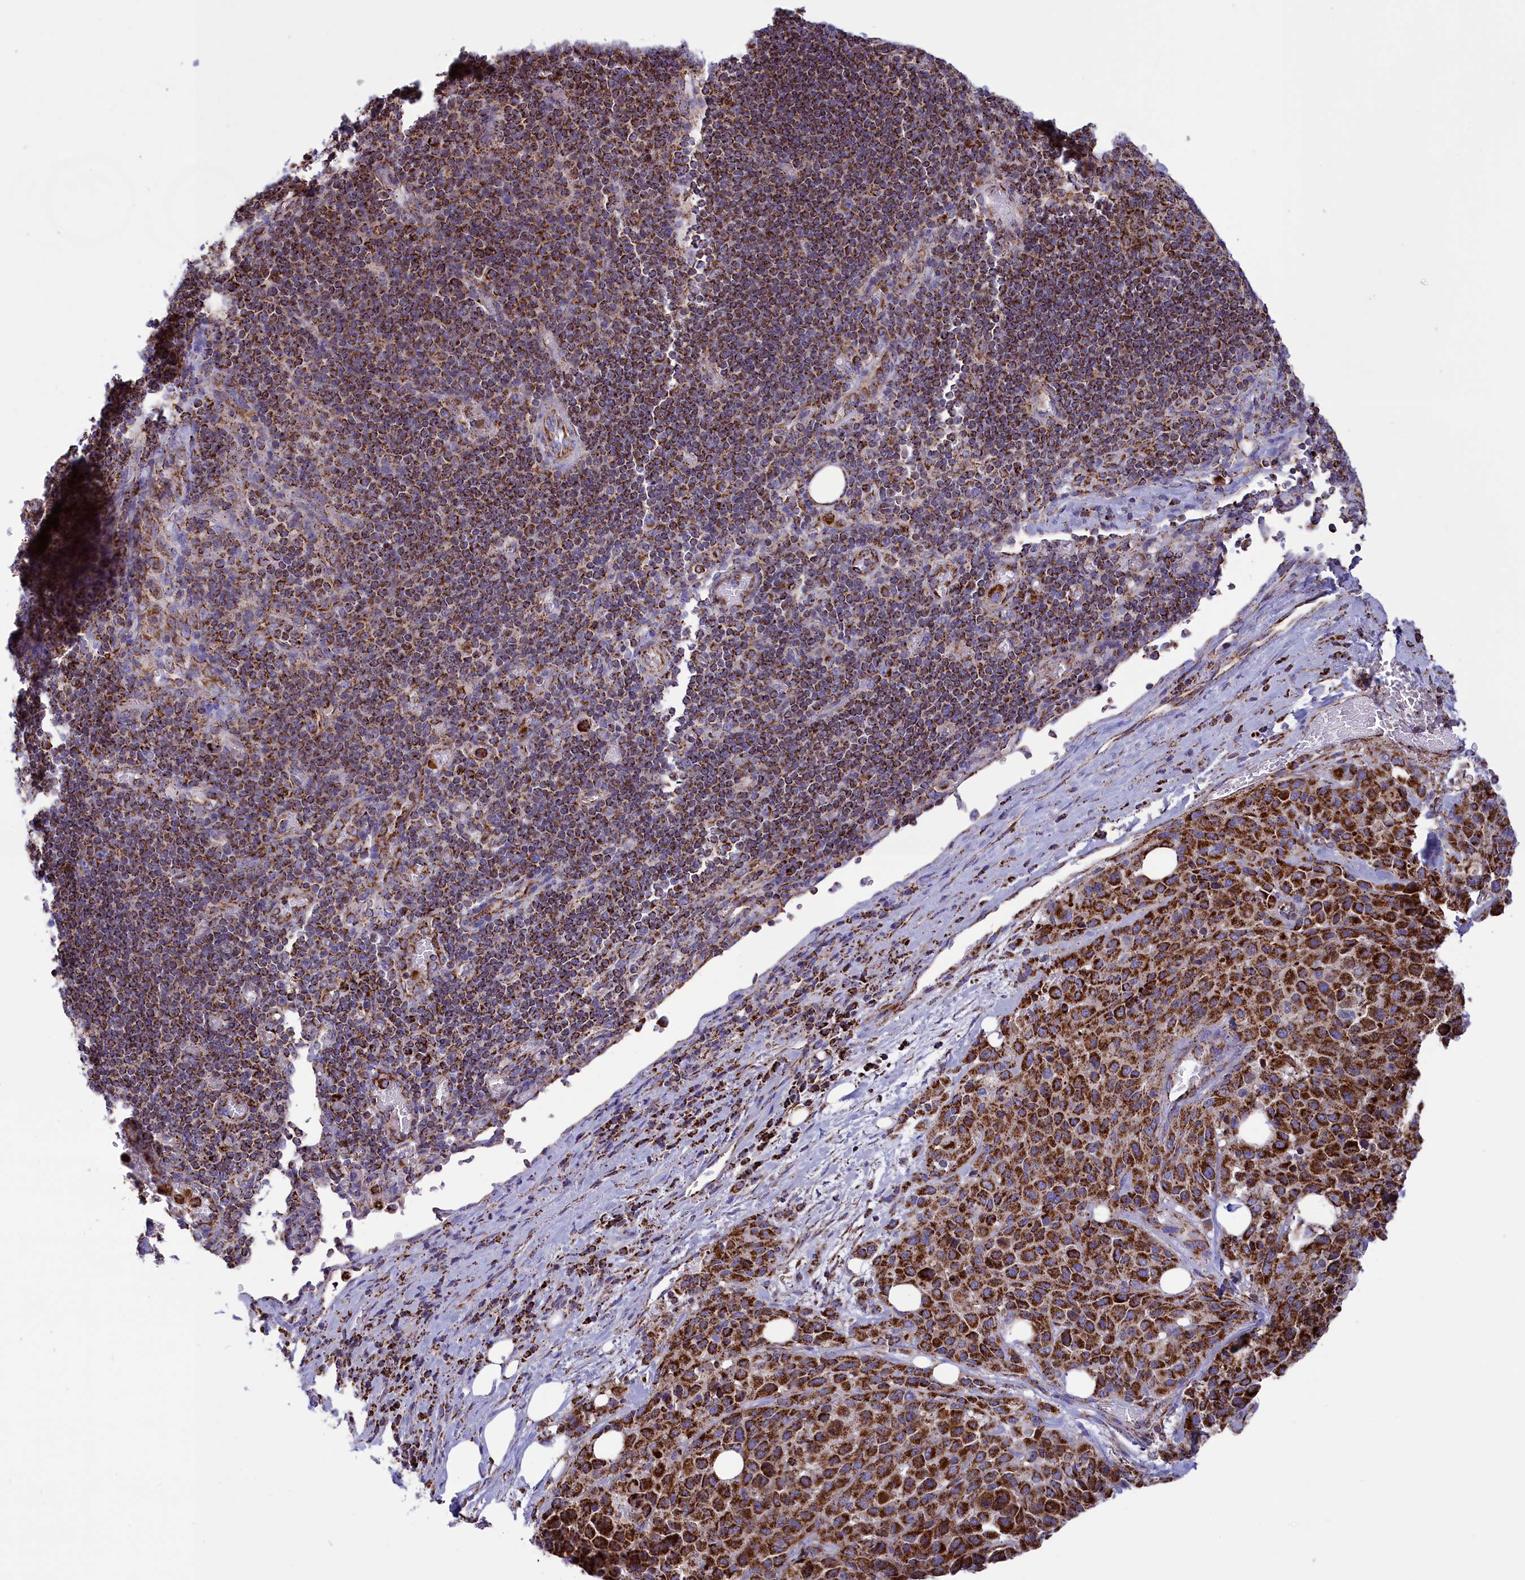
{"staining": {"intensity": "strong", "quantity": ">75%", "location": "cytoplasmic/membranous"}, "tissue": "melanoma", "cell_type": "Tumor cells", "image_type": "cancer", "snomed": [{"axis": "morphology", "description": "Malignant melanoma, Metastatic site"}, {"axis": "topography", "description": "Skin"}], "caption": "The immunohistochemical stain highlights strong cytoplasmic/membranous positivity in tumor cells of melanoma tissue. The protein of interest is stained brown, and the nuclei are stained in blue (DAB (3,3'-diaminobenzidine) IHC with brightfield microscopy, high magnification).", "gene": "ISOC2", "patient": {"sex": "female", "age": 81}}